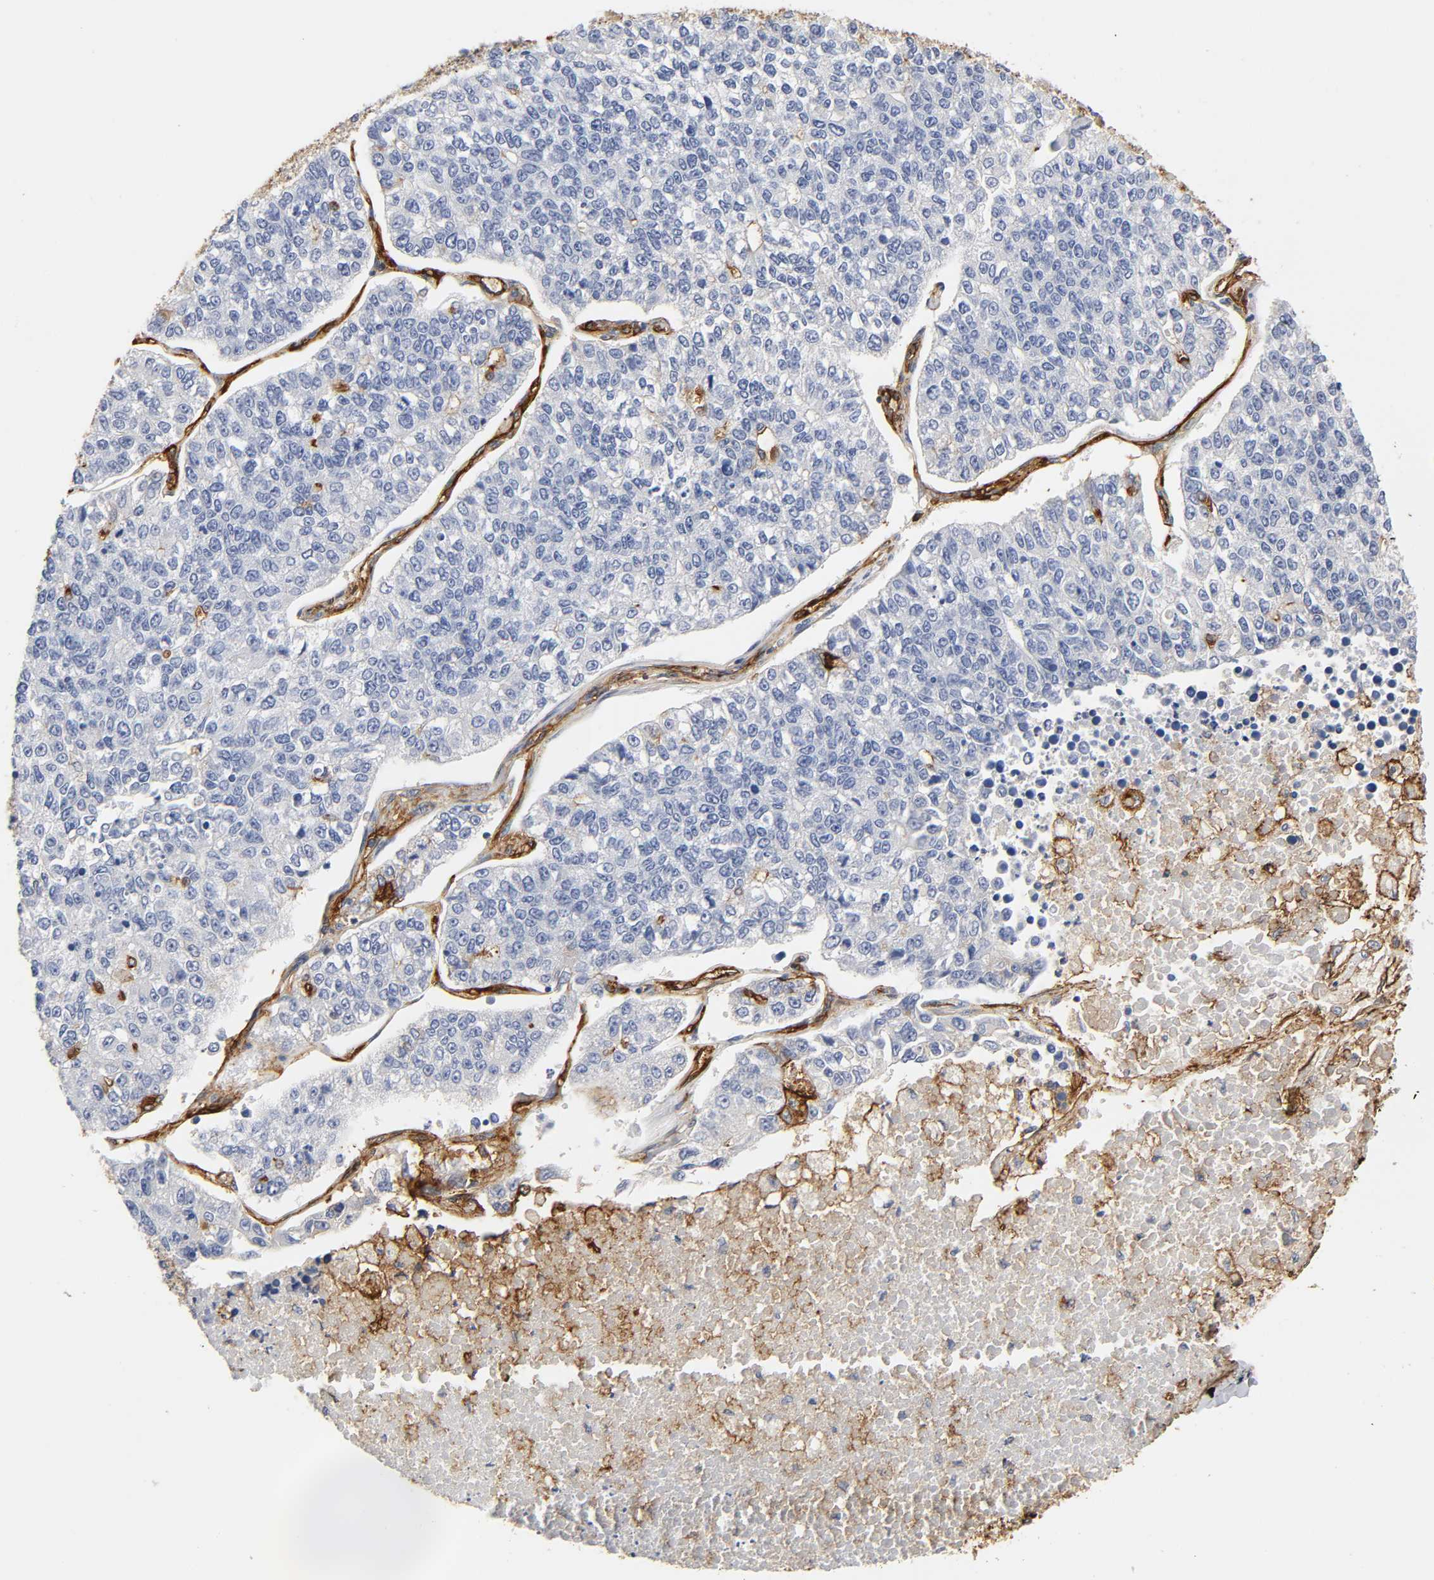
{"staining": {"intensity": "negative", "quantity": "none", "location": "none"}, "tissue": "lung cancer", "cell_type": "Tumor cells", "image_type": "cancer", "snomed": [{"axis": "morphology", "description": "Adenocarcinoma, NOS"}, {"axis": "topography", "description": "Lung"}], "caption": "Immunohistochemical staining of human lung cancer (adenocarcinoma) displays no significant expression in tumor cells. (Immunohistochemistry, brightfield microscopy, high magnification).", "gene": "ICAM1", "patient": {"sex": "male", "age": 49}}